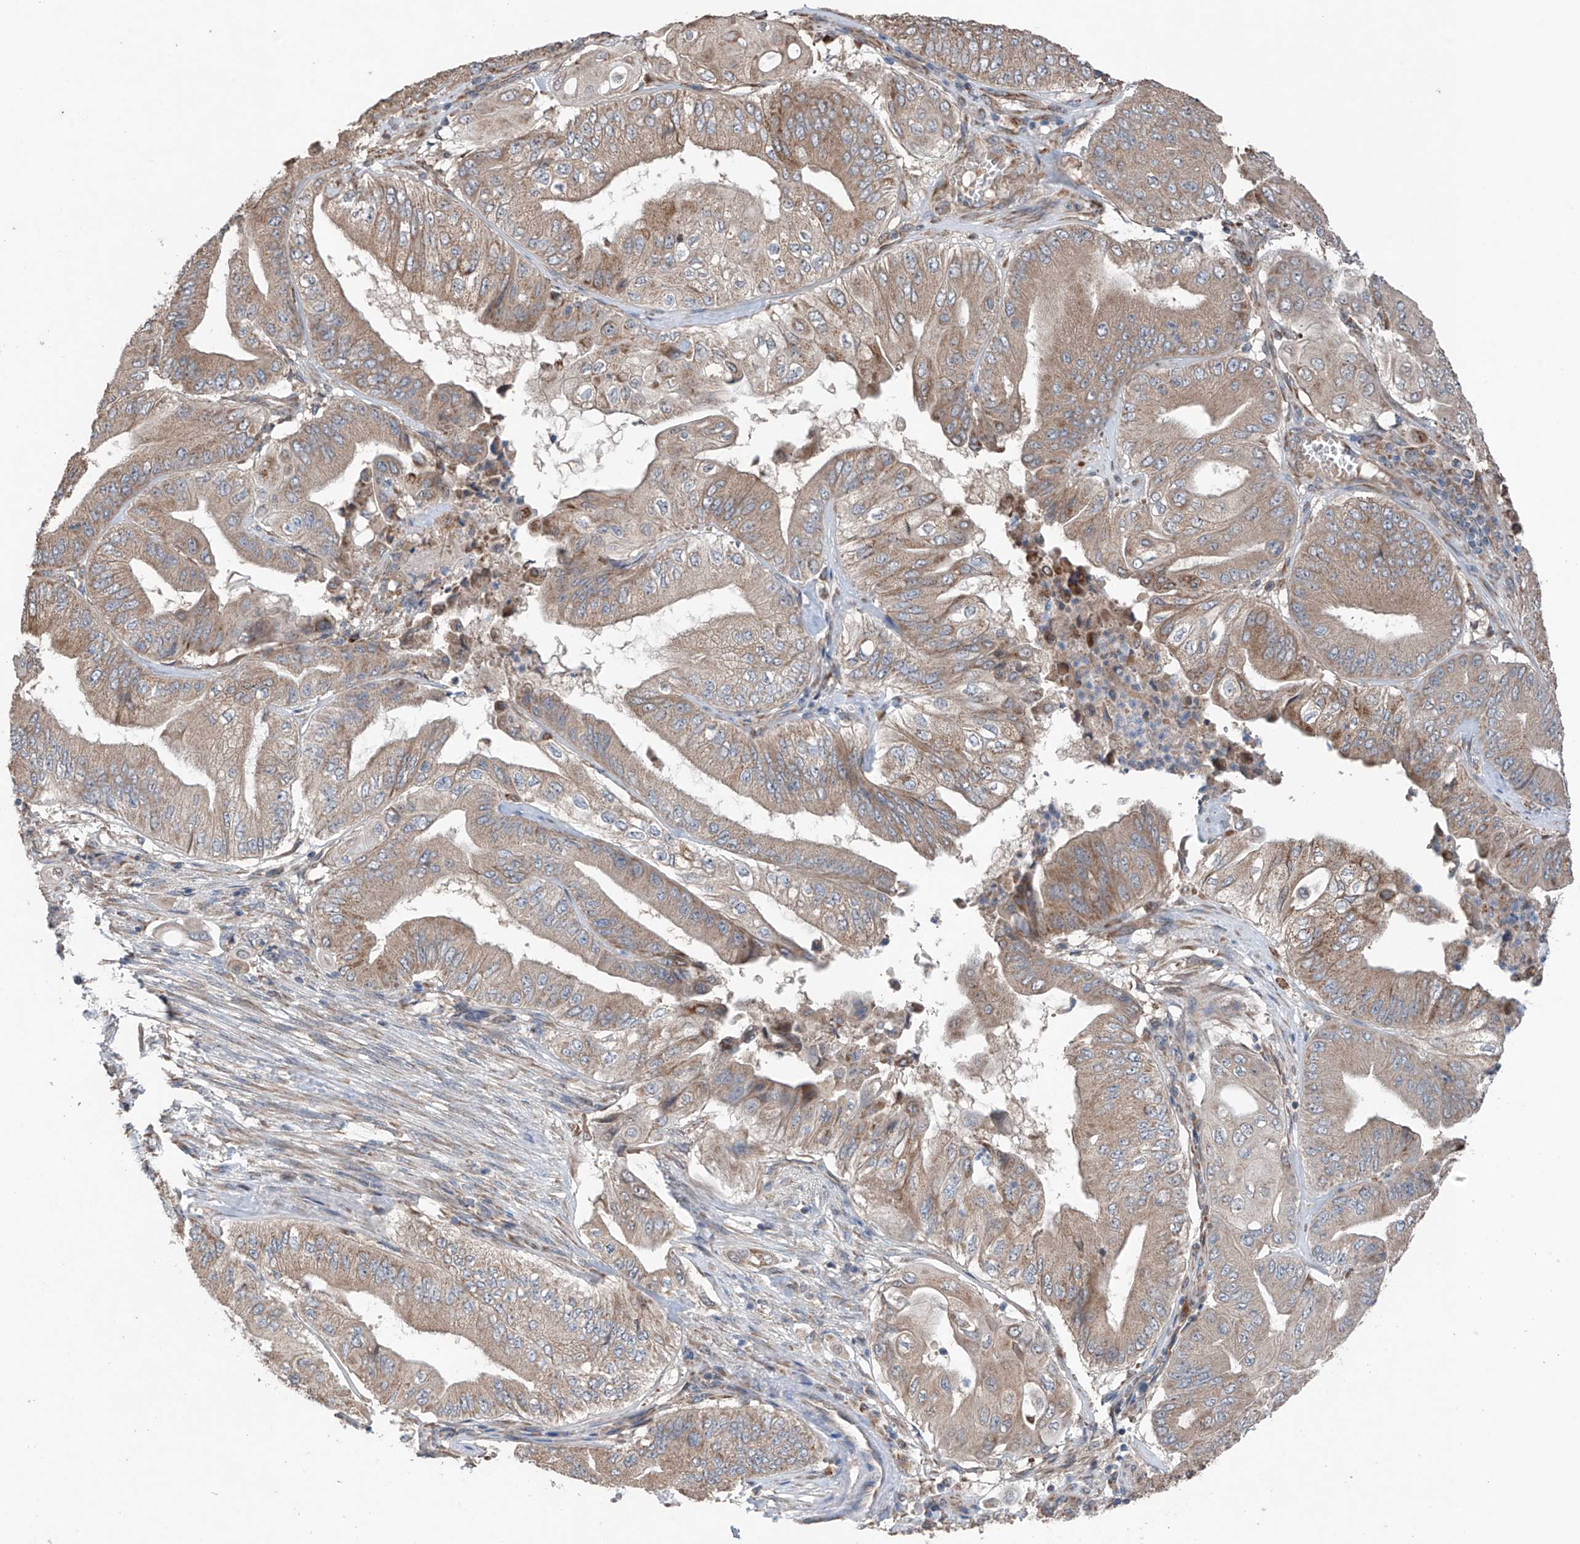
{"staining": {"intensity": "weak", "quantity": ">75%", "location": "cytoplasmic/membranous"}, "tissue": "pancreatic cancer", "cell_type": "Tumor cells", "image_type": "cancer", "snomed": [{"axis": "morphology", "description": "Adenocarcinoma, NOS"}, {"axis": "topography", "description": "Pancreas"}], "caption": "Protein expression by immunohistochemistry (IHC) shows weak cytoplasmic/membranous expression in about >75% of tumor cells in pancreatic cancer.", "gene": "SAMD3", "patient": {"sex": "female", "age": 77}}